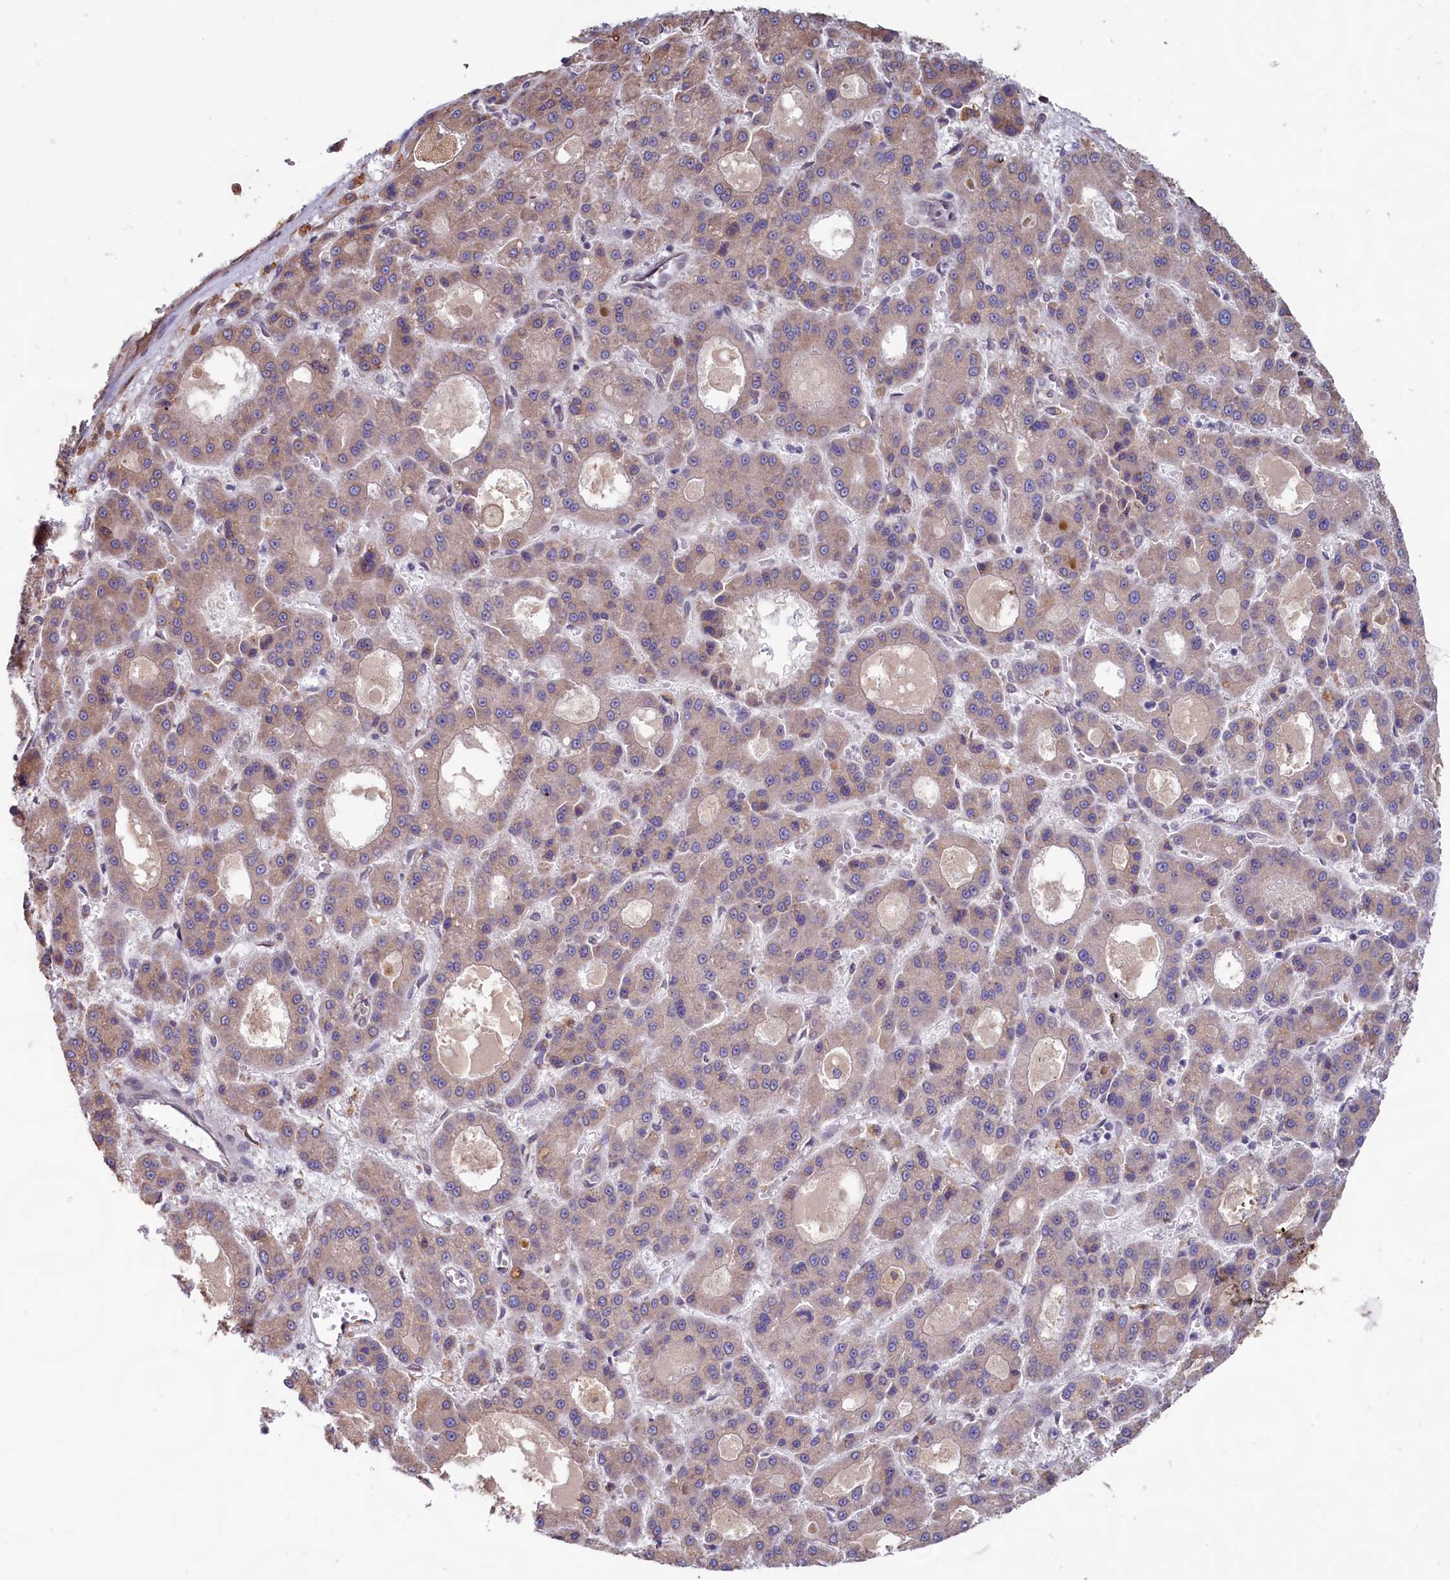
{"staining": {"intensity": "weak", "quantity": ">75%", "location": "cytoplasmic/membranous"}, "tissue": "liver cancer", "cell_type": "Tumor cells", "image_type": "cancer", "snomed": [{"axis": "morphology", "description": "Carcinoma, Hepatocellular, NOS"}, {"axis": "topography", "description": "Liver"}], "caption": "Immunohistochemistry (IHC) photomicrograph of neoplastic tissue: human hepatocellular carcinoma (liver) stained using IHC displays low levels of weak protein expression localized specifically in the cytoplasmic/membranous of tumor cells, appearing as a cytoplasmic/membranous brown color.", "gene": "TBC1D19", "patient": {"sex": "male", "age": 70}}